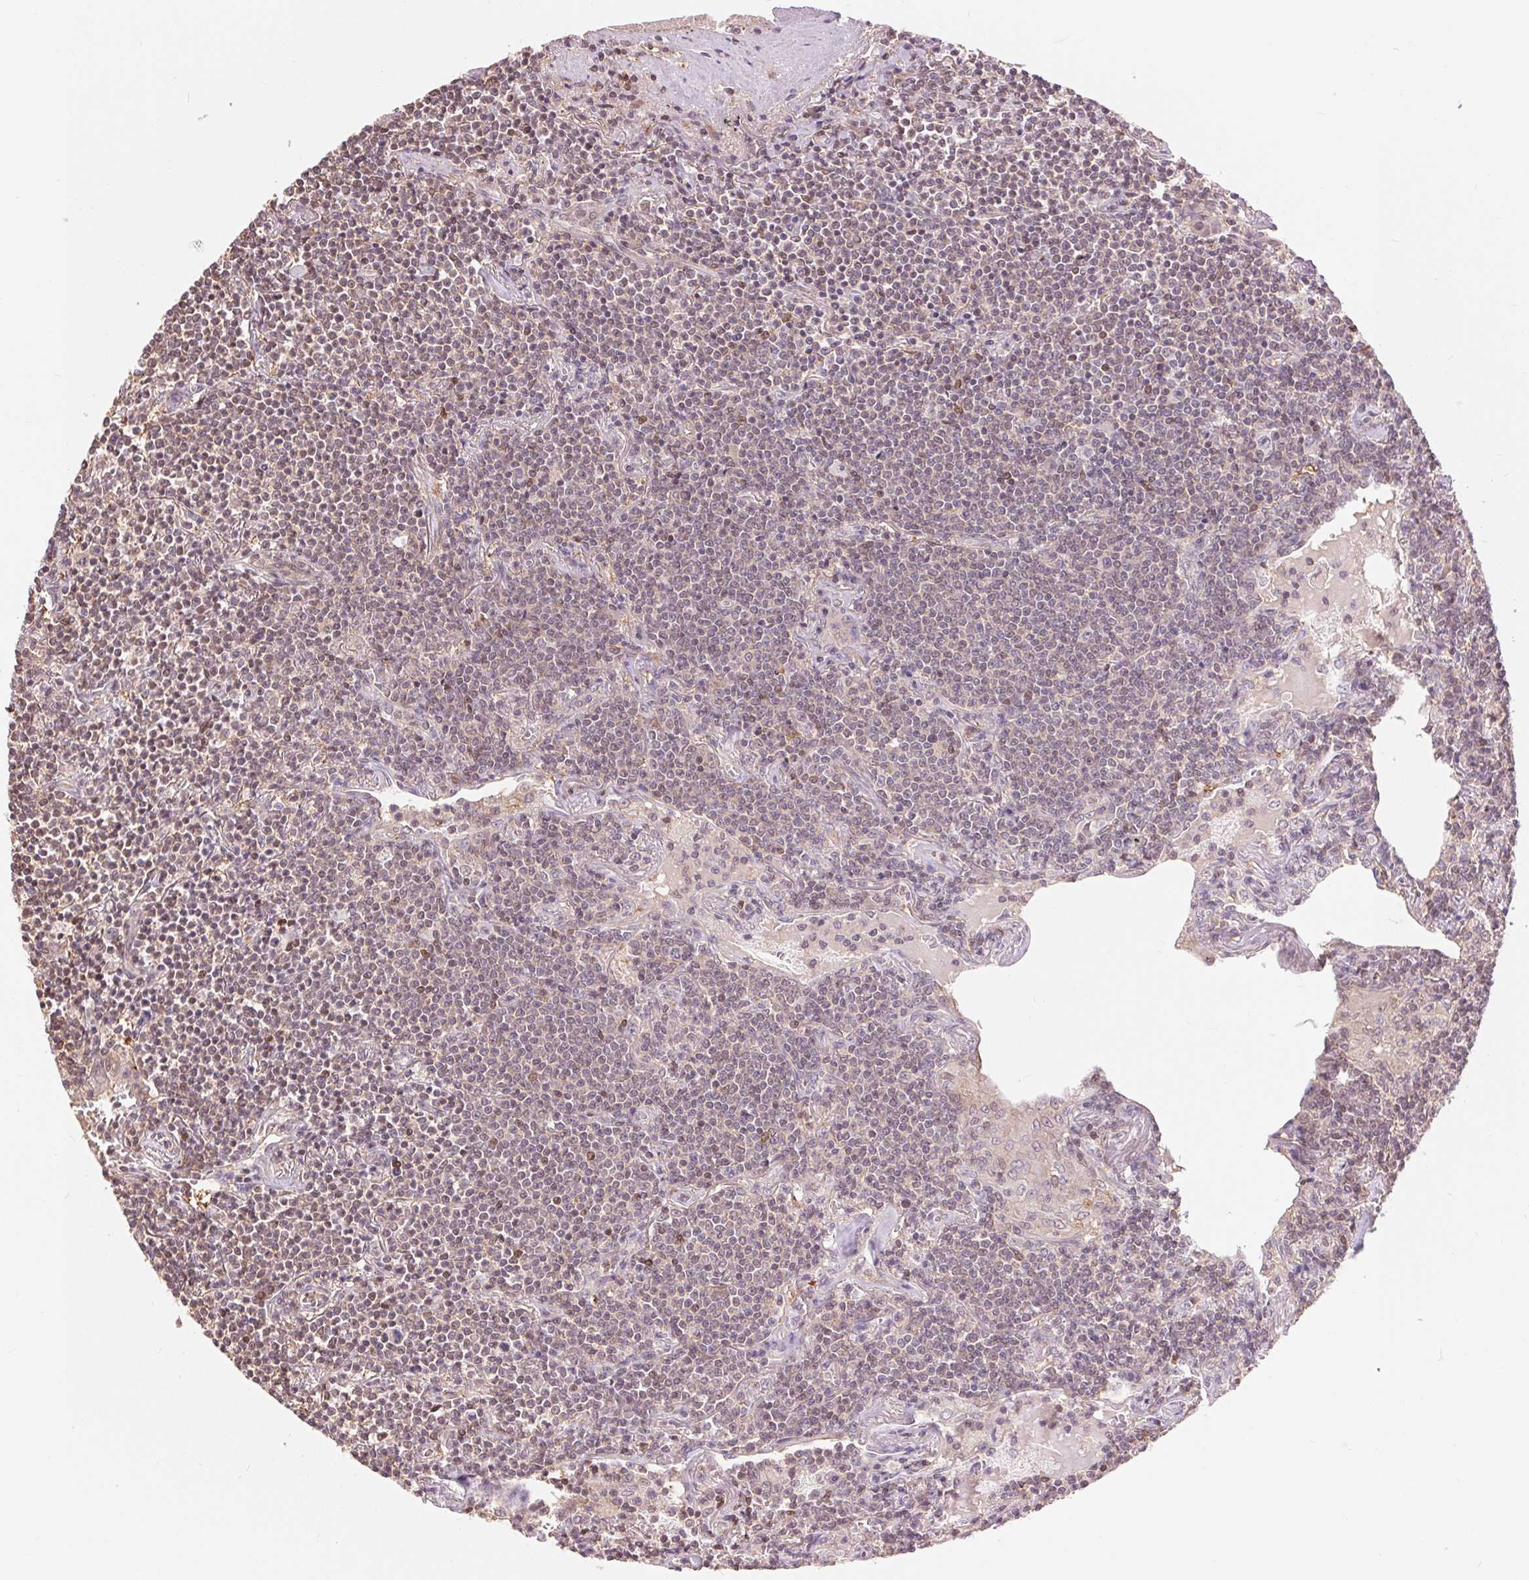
{"staining": {"intensity": "weak", "quantity": ">75%", "location": "nuclear"}, "tissue": "lymphoma", "cell_type": "Tumor cells", "image_type": "cancer", "snomed": [{"axis": "morphology", "description": "Malignant lymphoma, non-Hodgkin's type, Low grade"}, {"axis": "topography", "description": "Lung"}], "caption": "Protein staining displays weak nuclear staining in about >75% of tumor cells in low-grade malignant lymphoma, non-Hodgkin's type.", "gene": "TMEM273", "patient": {"sex": "female", "age": 71}}